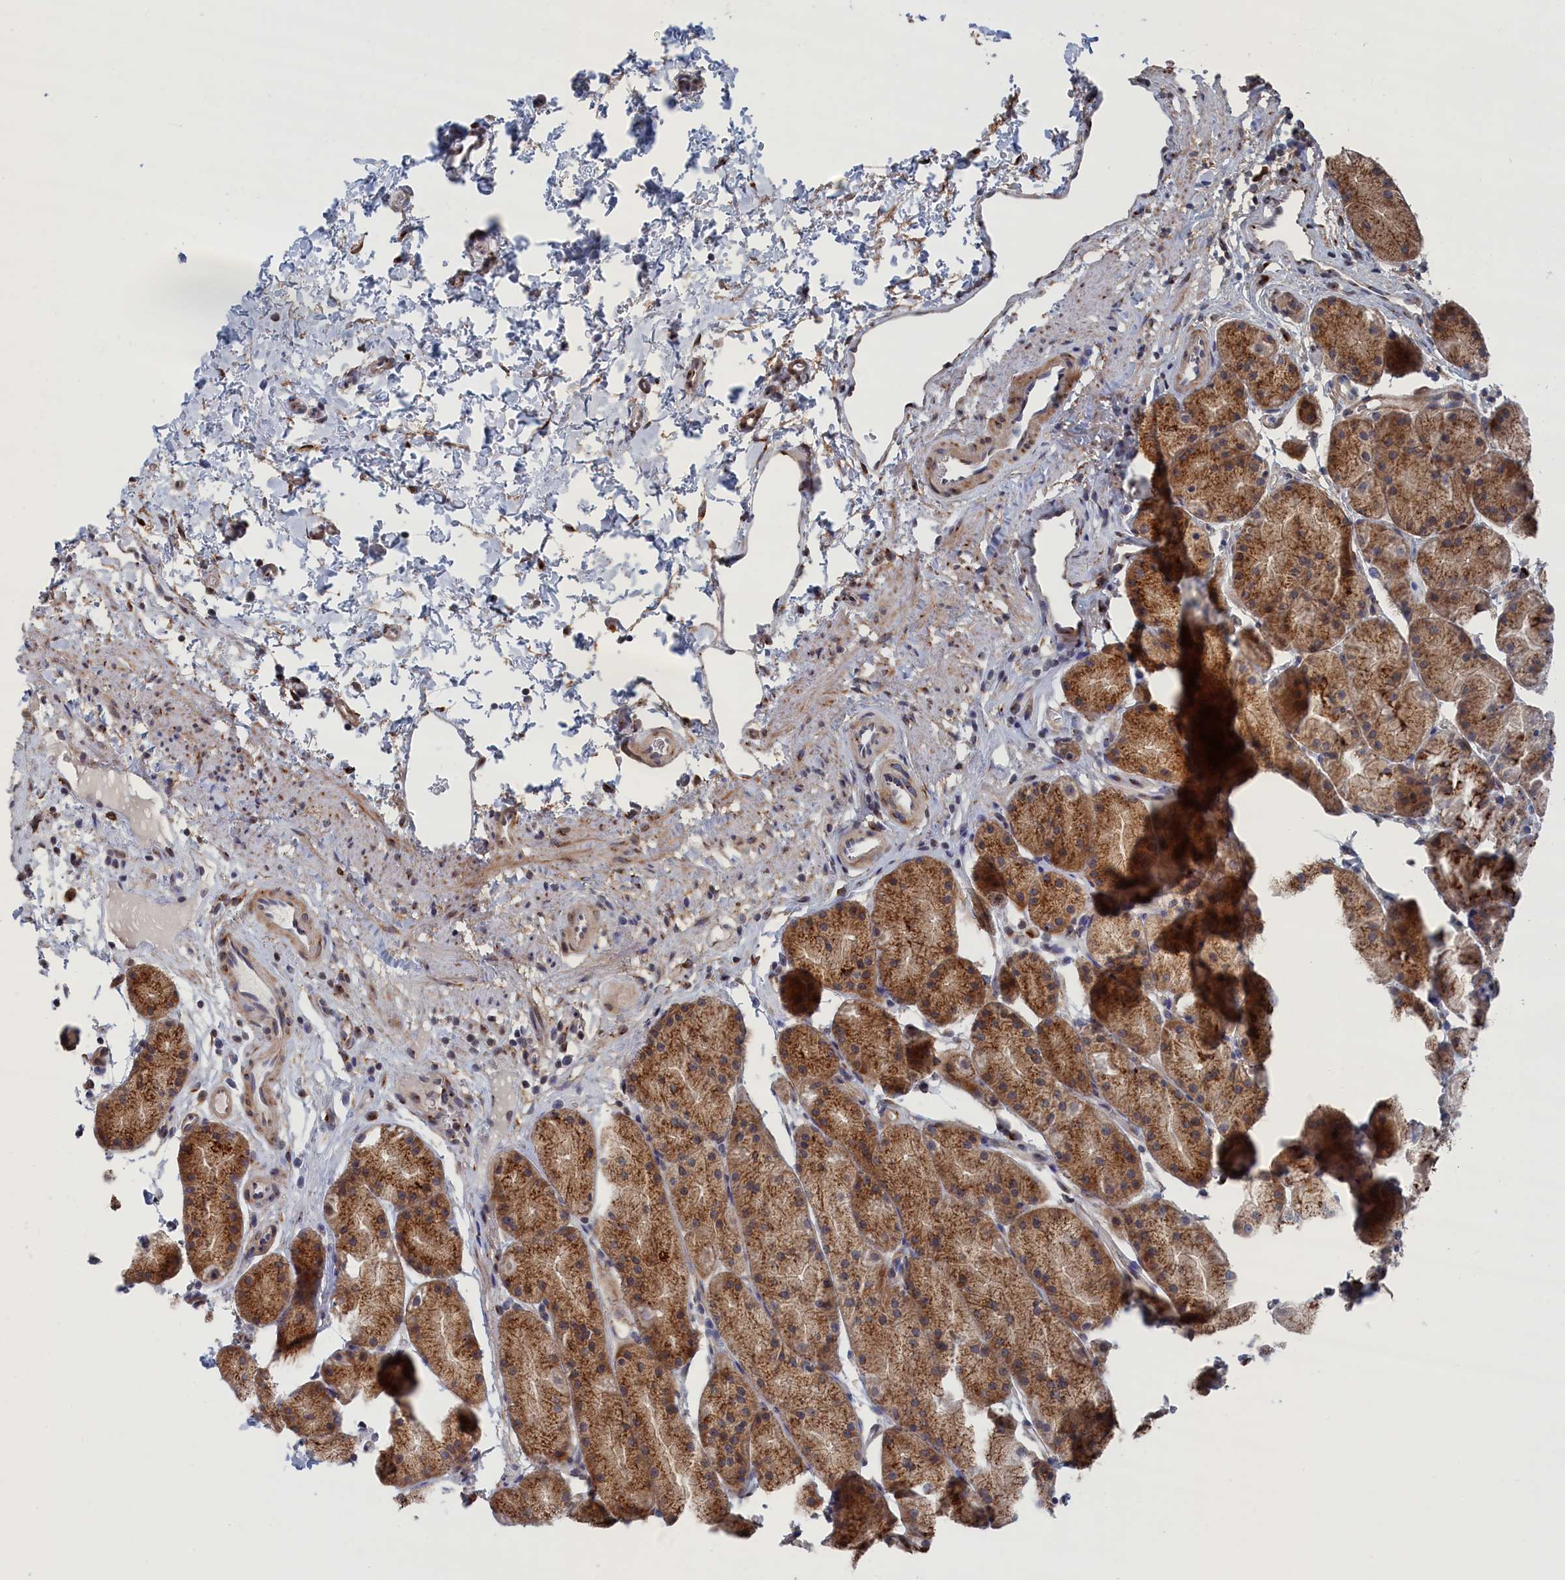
{"staining": {"intensity": "strong", "quantity": ">75%", "location": "cytoplasmic/membranous"}, "tissue": "stomach", "cell_type": "Glandular cells", "image_type": "normal", "snomed": [{"axis": "morphology", "description": "Normal tissue, NOS"}, {"axis": "topography", "description": "Stomach, upper"}, {"axis": "topography", "description": "Stomach"}], "caption": "Immunohistochemical staining of unremarkable stomach shows high levels of strong cytoplasmic/membranous staining in about >75% of glandular cells. (Brightfield microscopy of DAB IHC at high magnification).", "gene": "IRX1", "patient": {"sex": "male", "age": 47}}